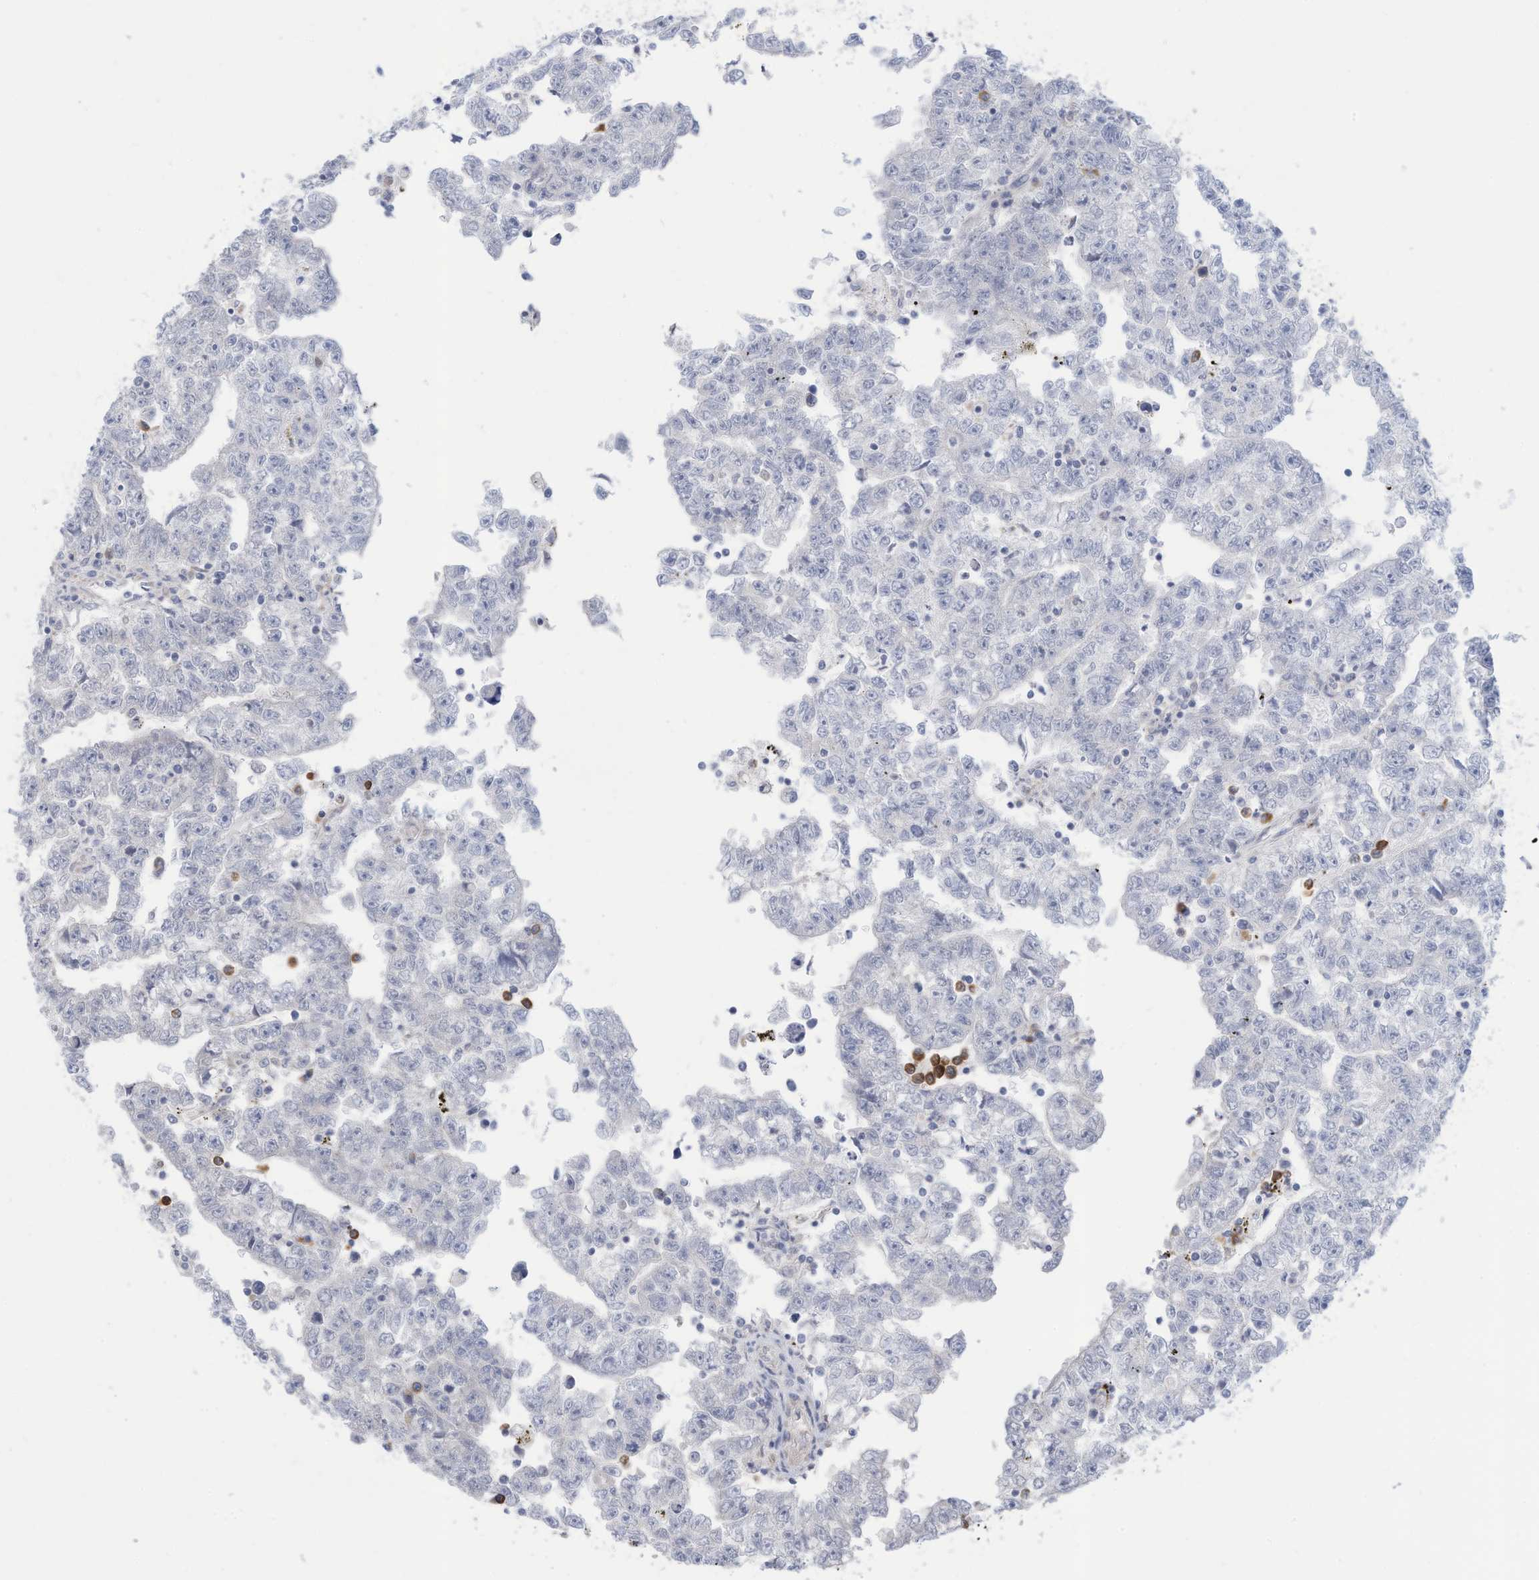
{"staining": {"intensity": "negative", "quantity": "none", "location": "none"}, "tissue": "testis cancer", "cell_type": "Tumor cells", "image_type": "cancer", "snomed": [{"axis": "morphology", "description": "Carcinoma, Embryonal, NOS"}, {"axis": "topography", "description": "Testis"}], "caption": "Protein analysis of testis cancer (embryonal carcinoma) reveals no significant positivity in tumor cells.", "gene": "ZNF292", "patient": {"sex": "male", "age": 25}}